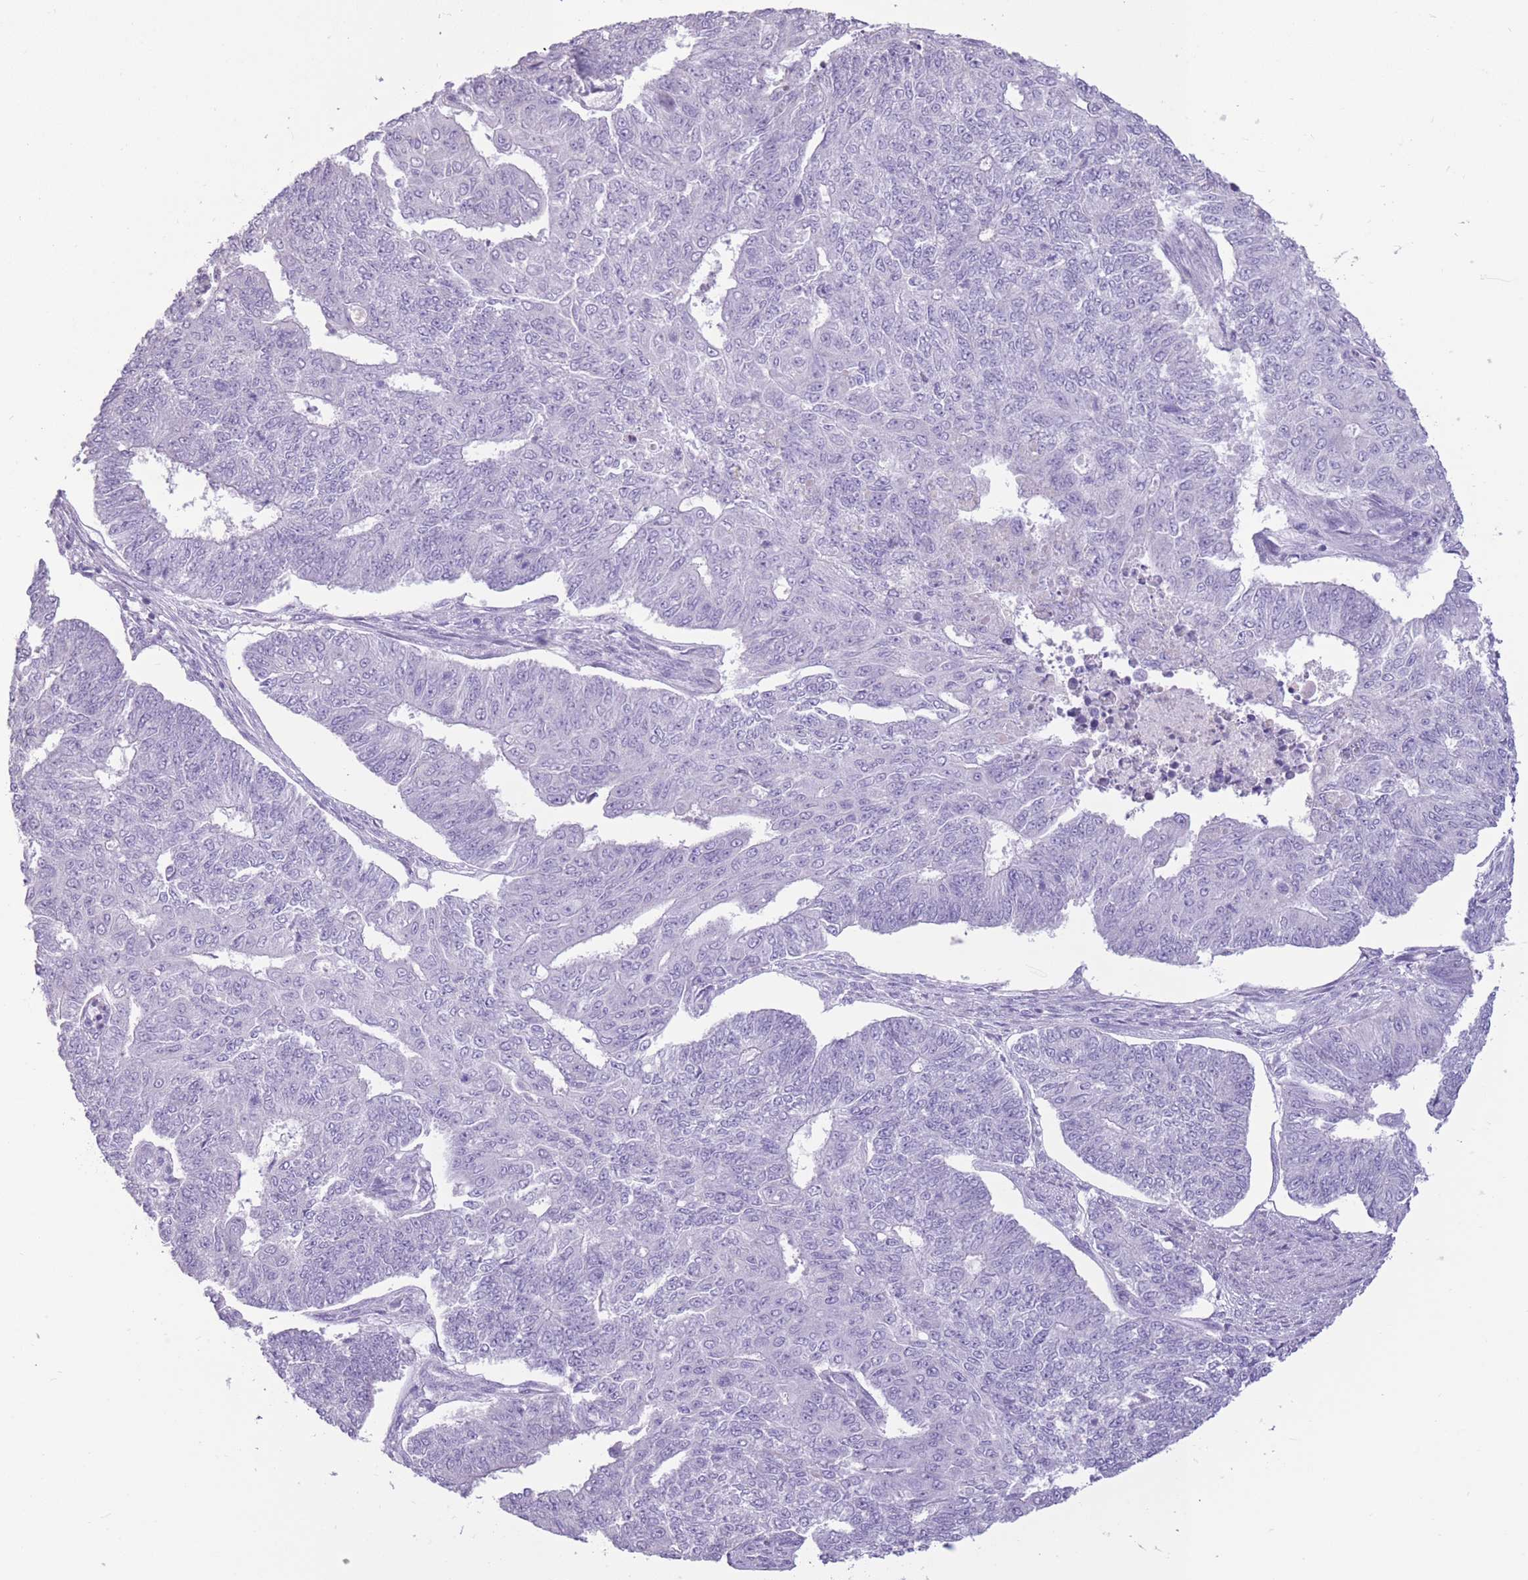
{"staining": {"intensity": "negative", "quantity": "none", "location": "none"}, "tissue": "endometrial cancer", "cell_type": "Tumor cells", "image_type": "cancer", "snomed": [{"axis": "morphology", "description": "Adenocarcinoma, NOS"}, {"axis": "topography", "description": "Endometrium"}], "caption": "DAB immunohistochemical staining of endometrial cancer (adenocarcinoma) demonstrates no significant positivity in tumor cells.", "gene": "WDR70", "patient": {"sex": "female", "age": 32}}